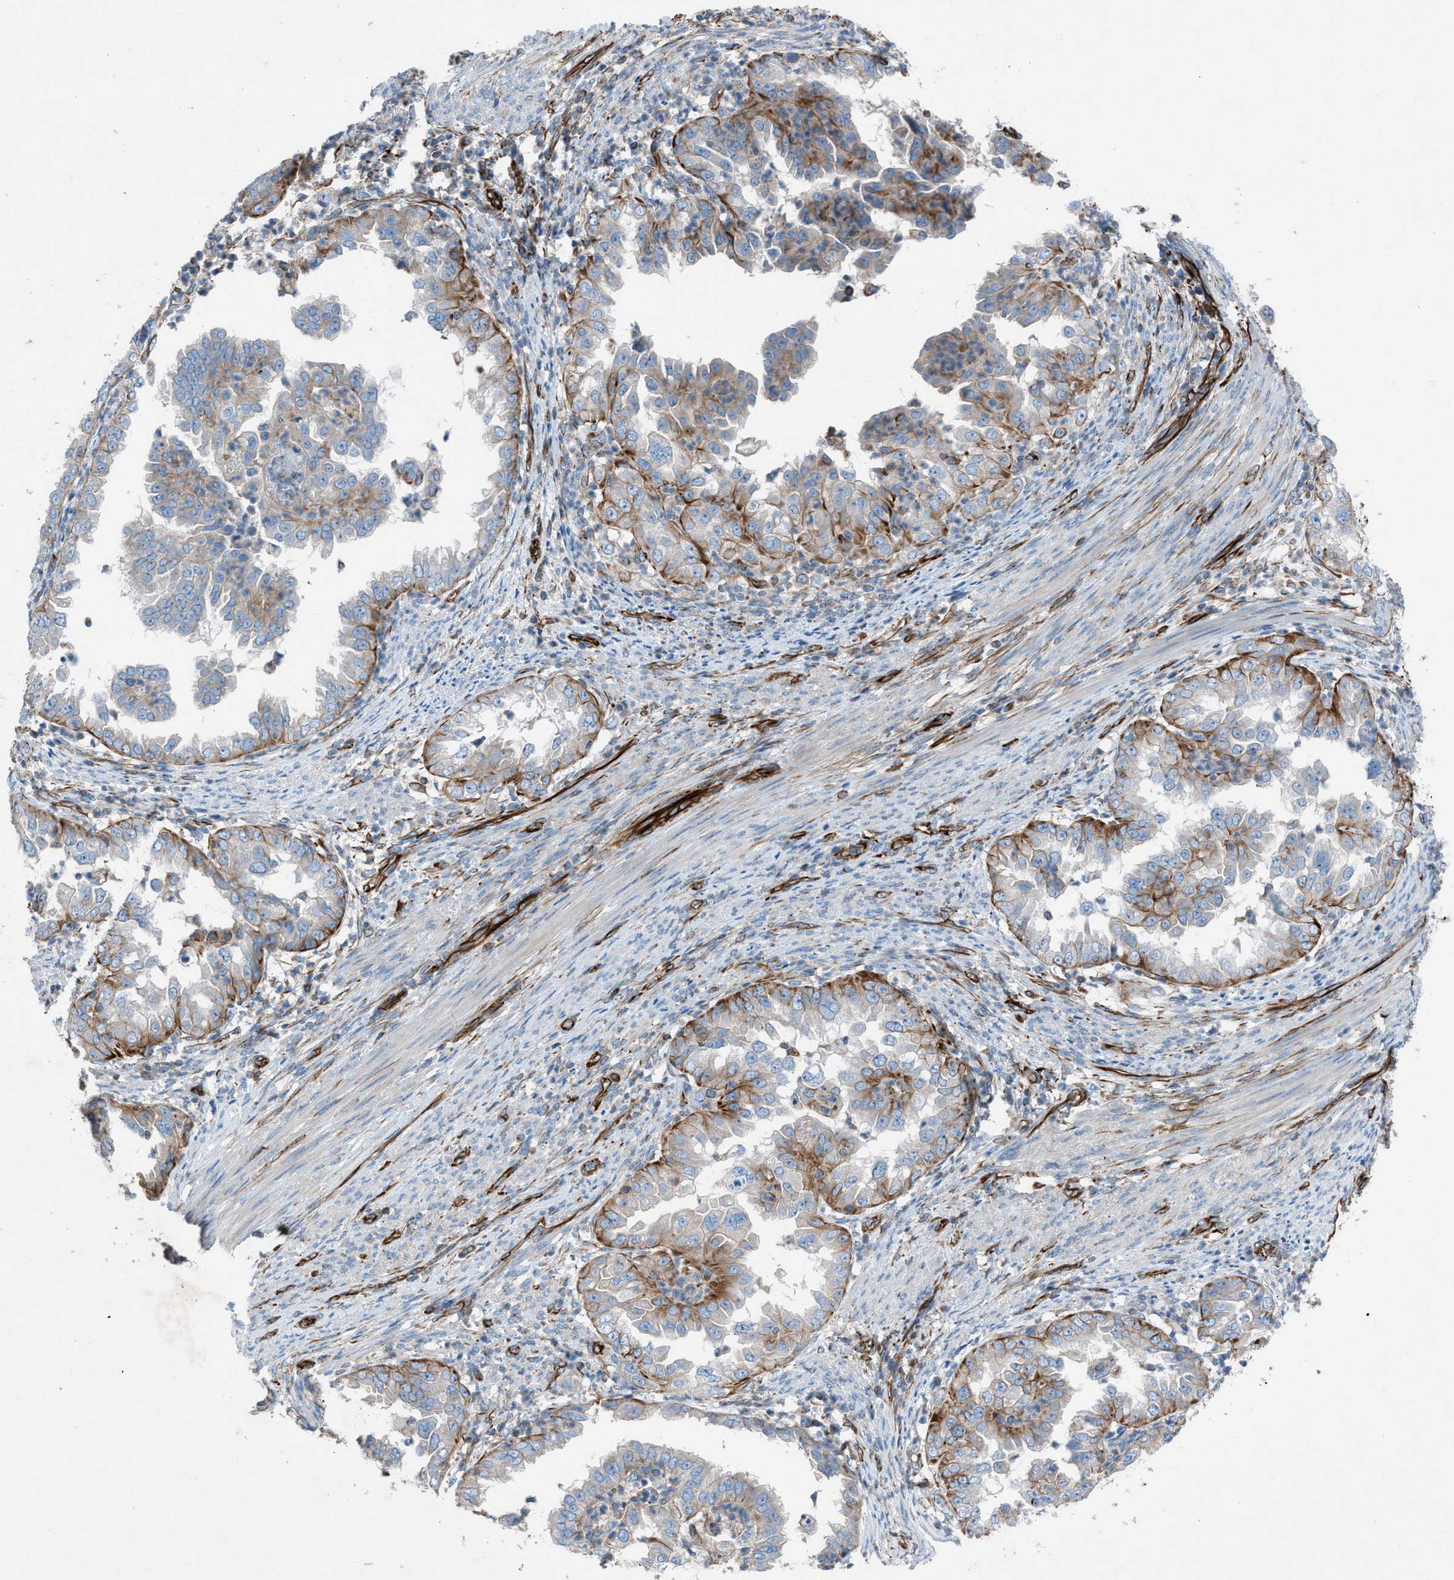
{"staining": {"intensity": "moderate", "quantity": "25%-75%", "location": "cytoplasmic/membranous"}, "tissue": "endometrial cancer", "cell_type": "Tumor cells", "image_type": "cancer", "snomed": [{"axis": "morphology", "description": "Adenocarcinoma, NOS"}, {"axis": "topography", "description": "Endometrium"}], "caption": "Protein expression analysis of human endometrial adenocarcinoma reveals moderate cytoplasmic/membranous positivity in approximately 25%-75% of tumor cells.", "gene": "CABP7", "patient": {"sex": "female", "age": 85}}